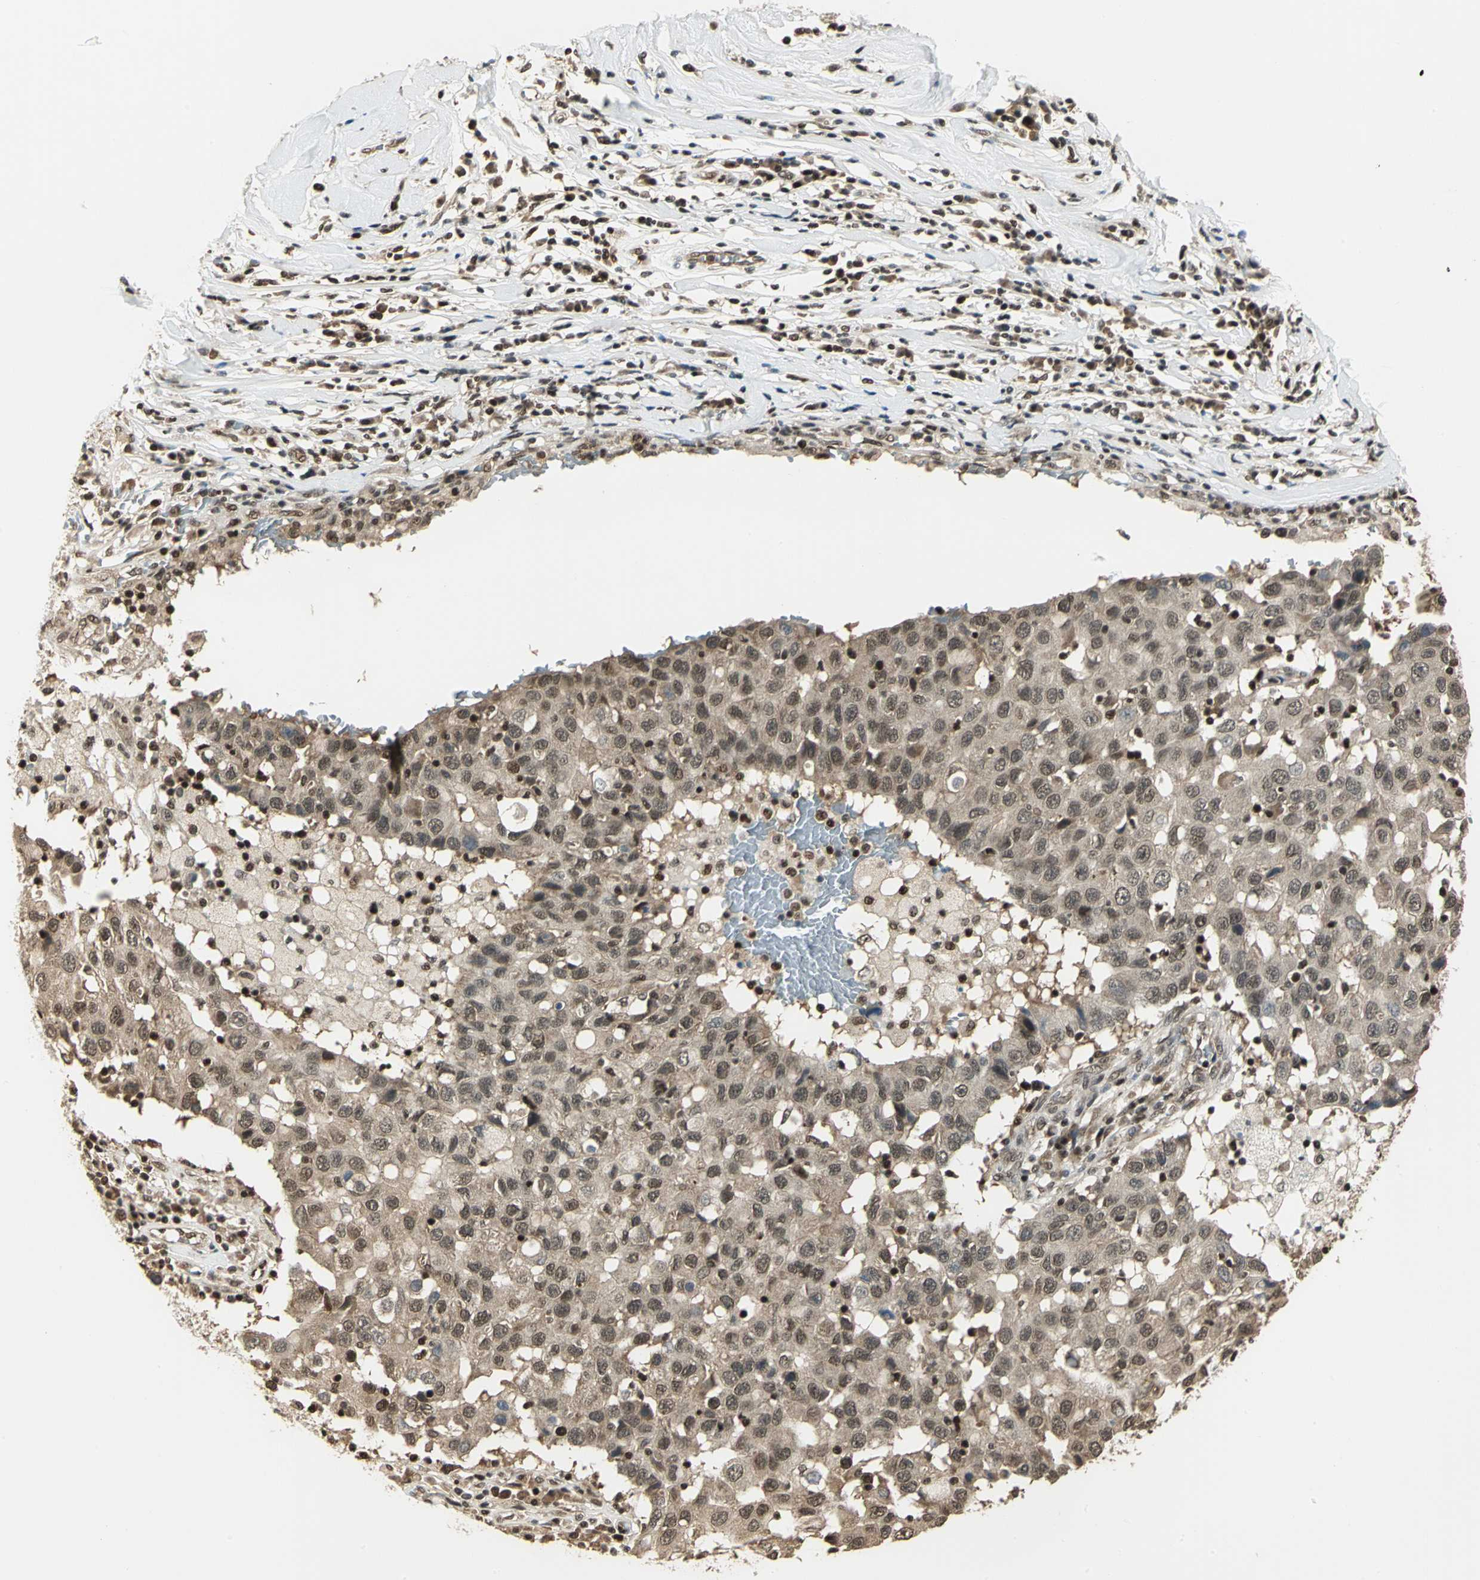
{"staining": {"intensity": "moderate", "quantity": ">75%", "location": "cytoplasmic/membranous,nuclear"}, "tissue": "breast cancer", "cell_type": "Tumor cells", "image_type": "cancer", "snomed": [{"axis": "morphology", "description": "Duct carcinoma"}, {"axis": "topography", "description": "Breast"}], "caption": "Moderate cytoplasmic/membranous and nuclear staining for a protein is appreciated in about >75% of tumor cells of breast cancer using IHC.", "gene": "PSMC3", "patient": {"sex": "female", "age": 27}}